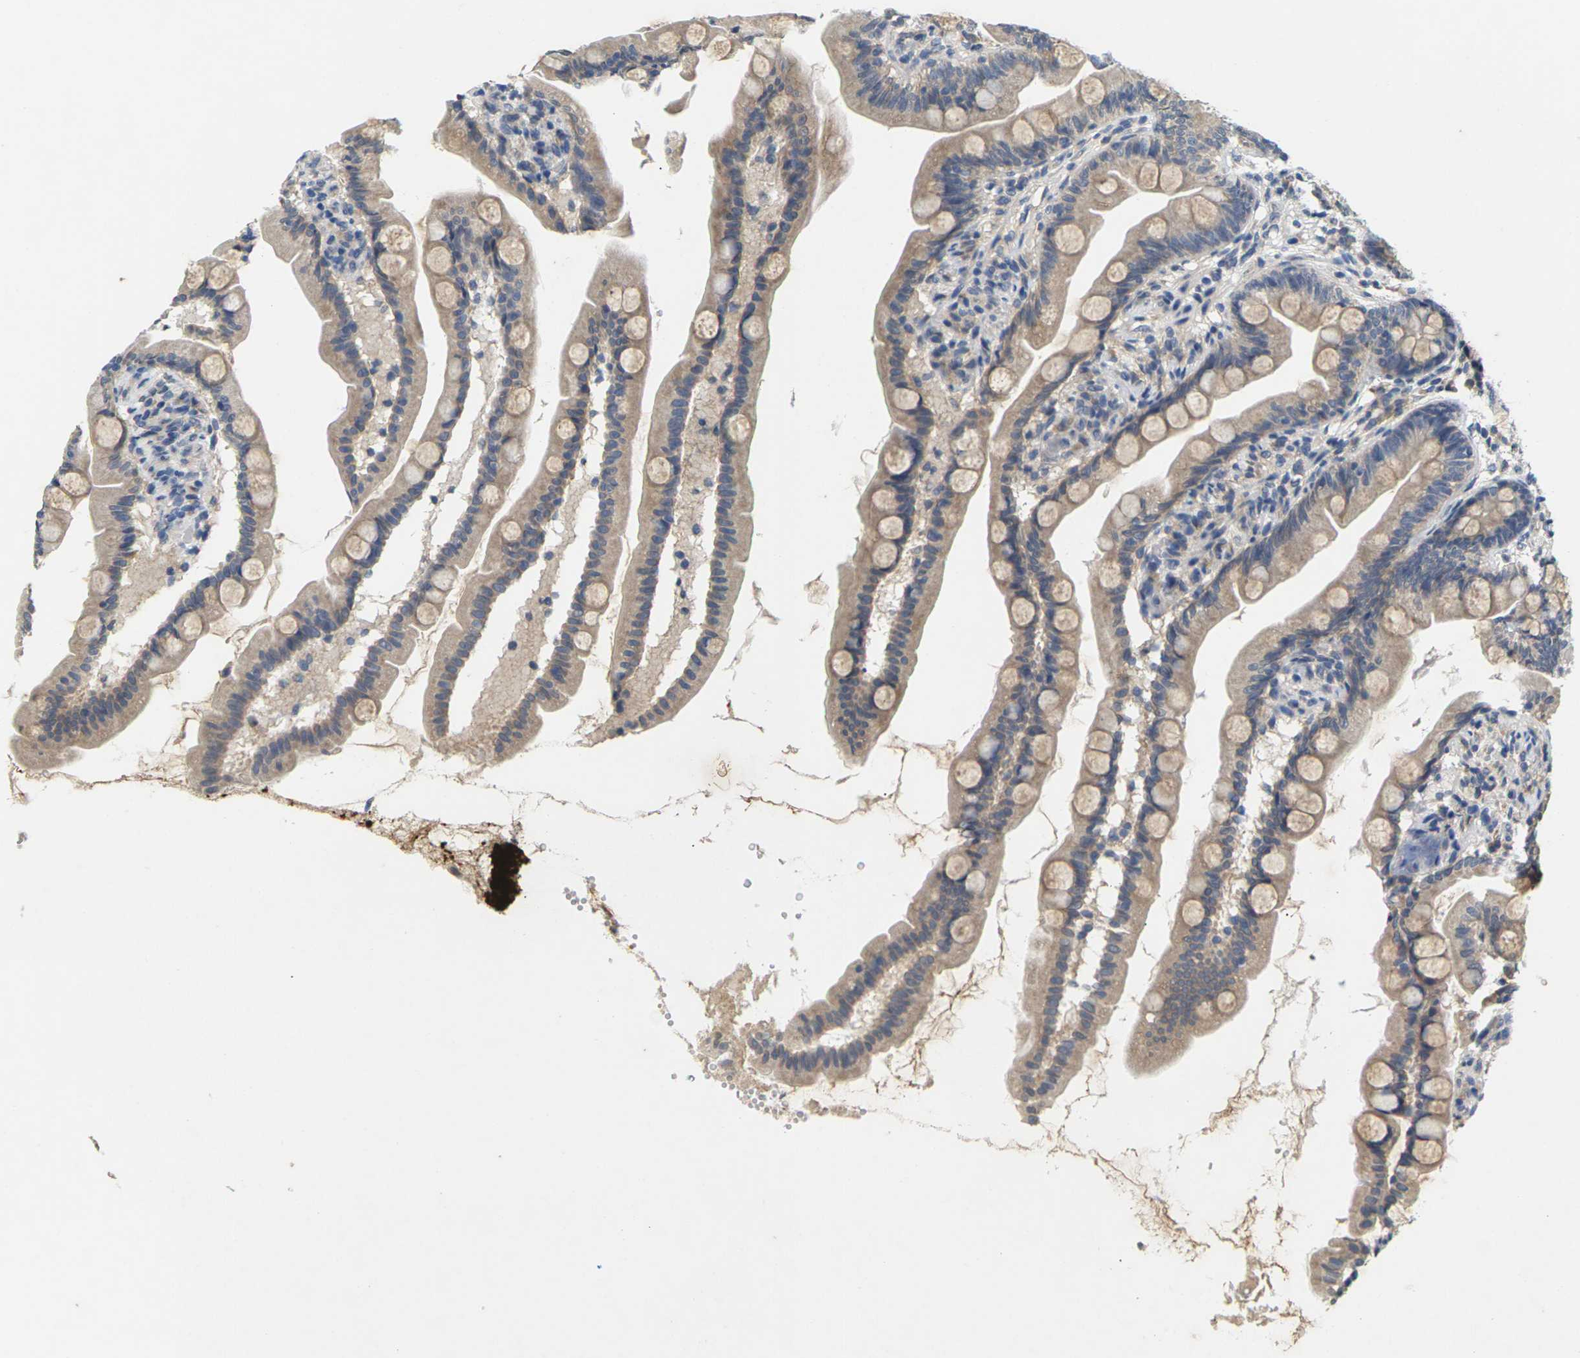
{"staining": {"intensity": "weak", "quantity": ">75%", "location": "cytoplasmic/membranous"}, "tissue": "small intestine", "cell_type": "Glandular cells", "image_type": "normal", "snomed": [{"axis": "morphology", "description": "Normal tissue, NOS"}, {"axis": "topography", "description": "Small intestine"}], "caption": "Immunohistochemical staining of benign small intestine displays >75% levels of weak cytoplasmic/membranous protein positivity in about >75% of glandular cells.", "gene": "SLC2A2", "patient": {"sex": "female", "age": 56}}